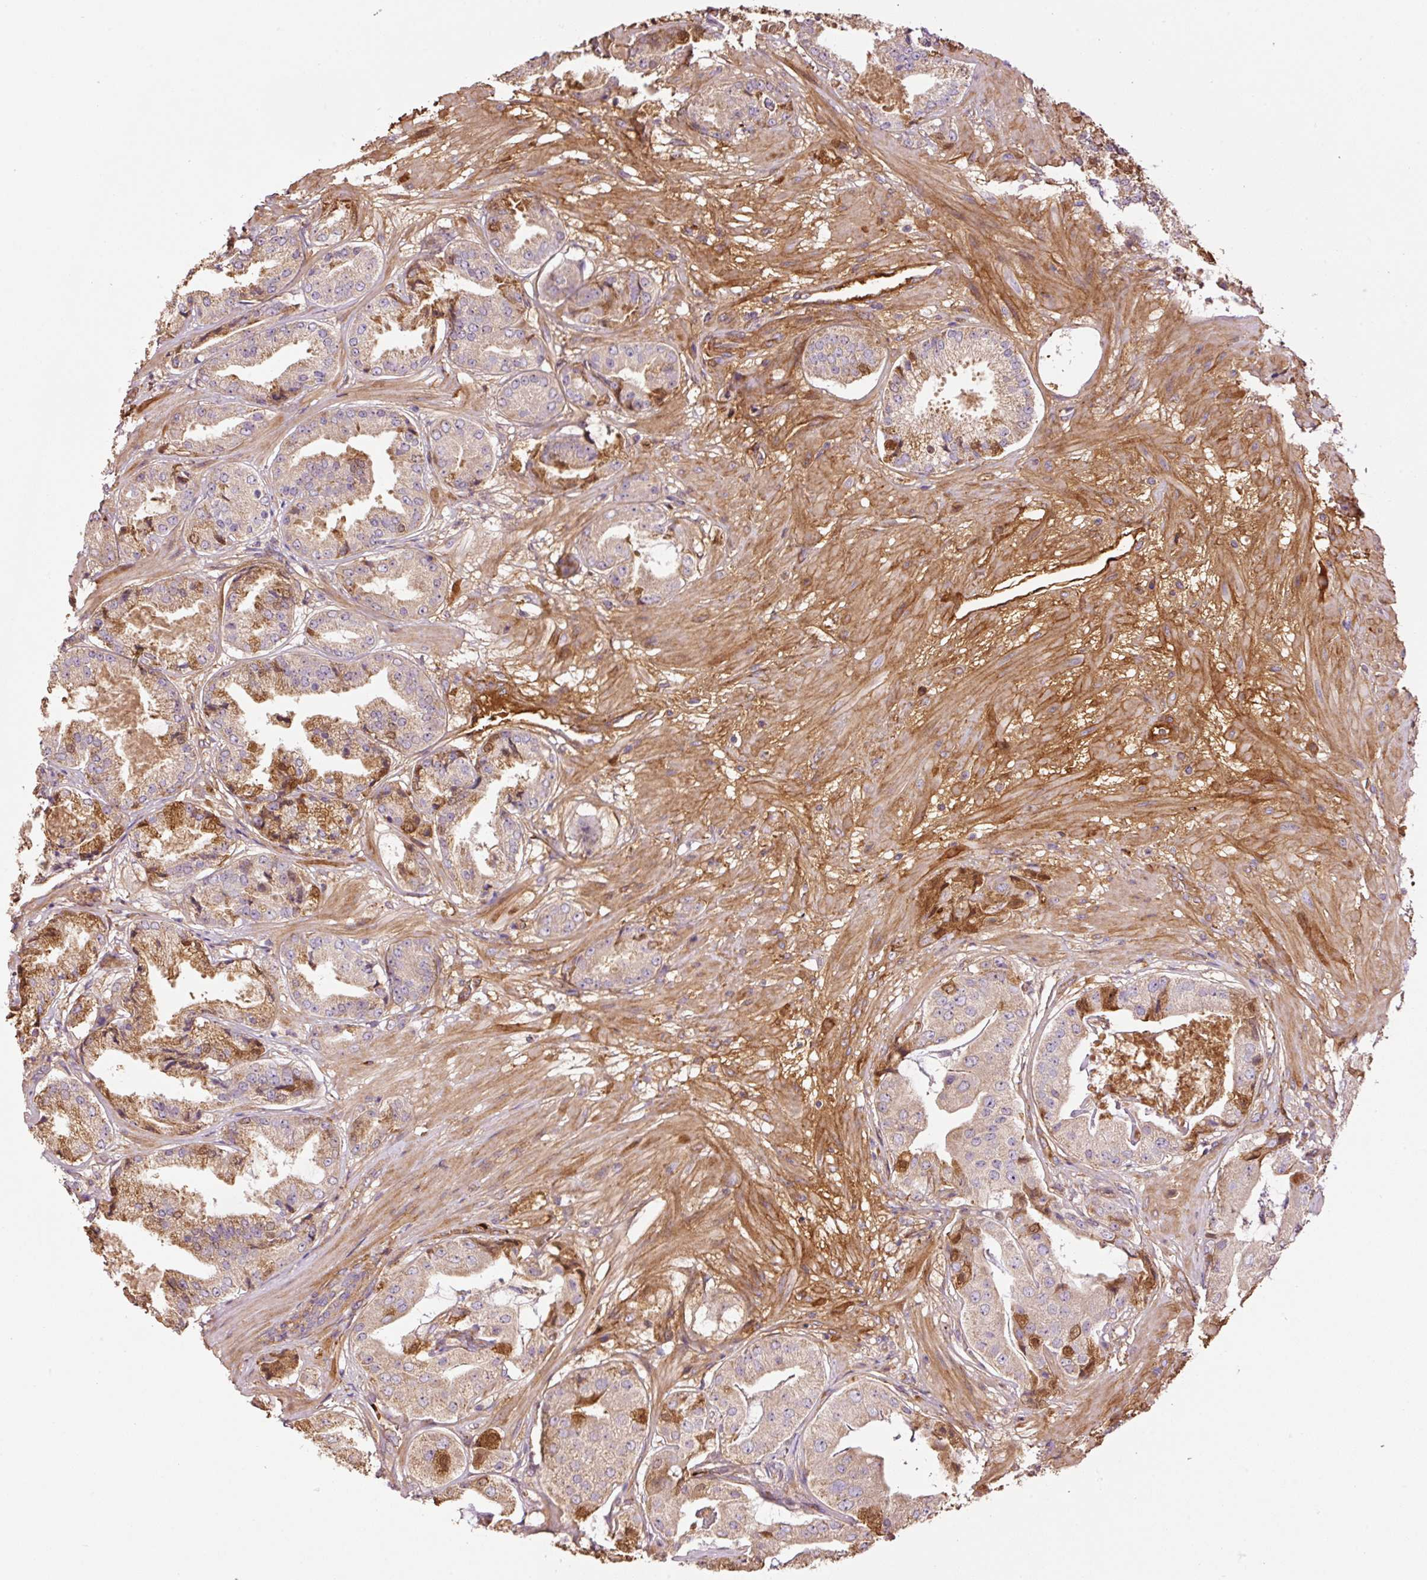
{"staining": {"intensity": "moderate", "quantity": "<25%", "location": "cytoplasmic/membranous,nuclear"}, "tissue": "prostate cancer", "cell_type": "Tumor cells", "image_type": "cancer", "snomed": [{"axis": "morphology", "description": "Adenocarcinoma, High grade"}, {"axis": "topography", "description": "Prostate"}], "caption": "This photomicrograph shows prostate cancer (high-grade adenocarcinoma) stained with immunohistochemistry to label a protein in brown. The cytoplasmic/membranous and nuclear of tumor cells show moderate positivity for the protein. Nuclei are counter-stained blue.", "gene": "NID2", "patient": {"sex": "male", "age": 63}}